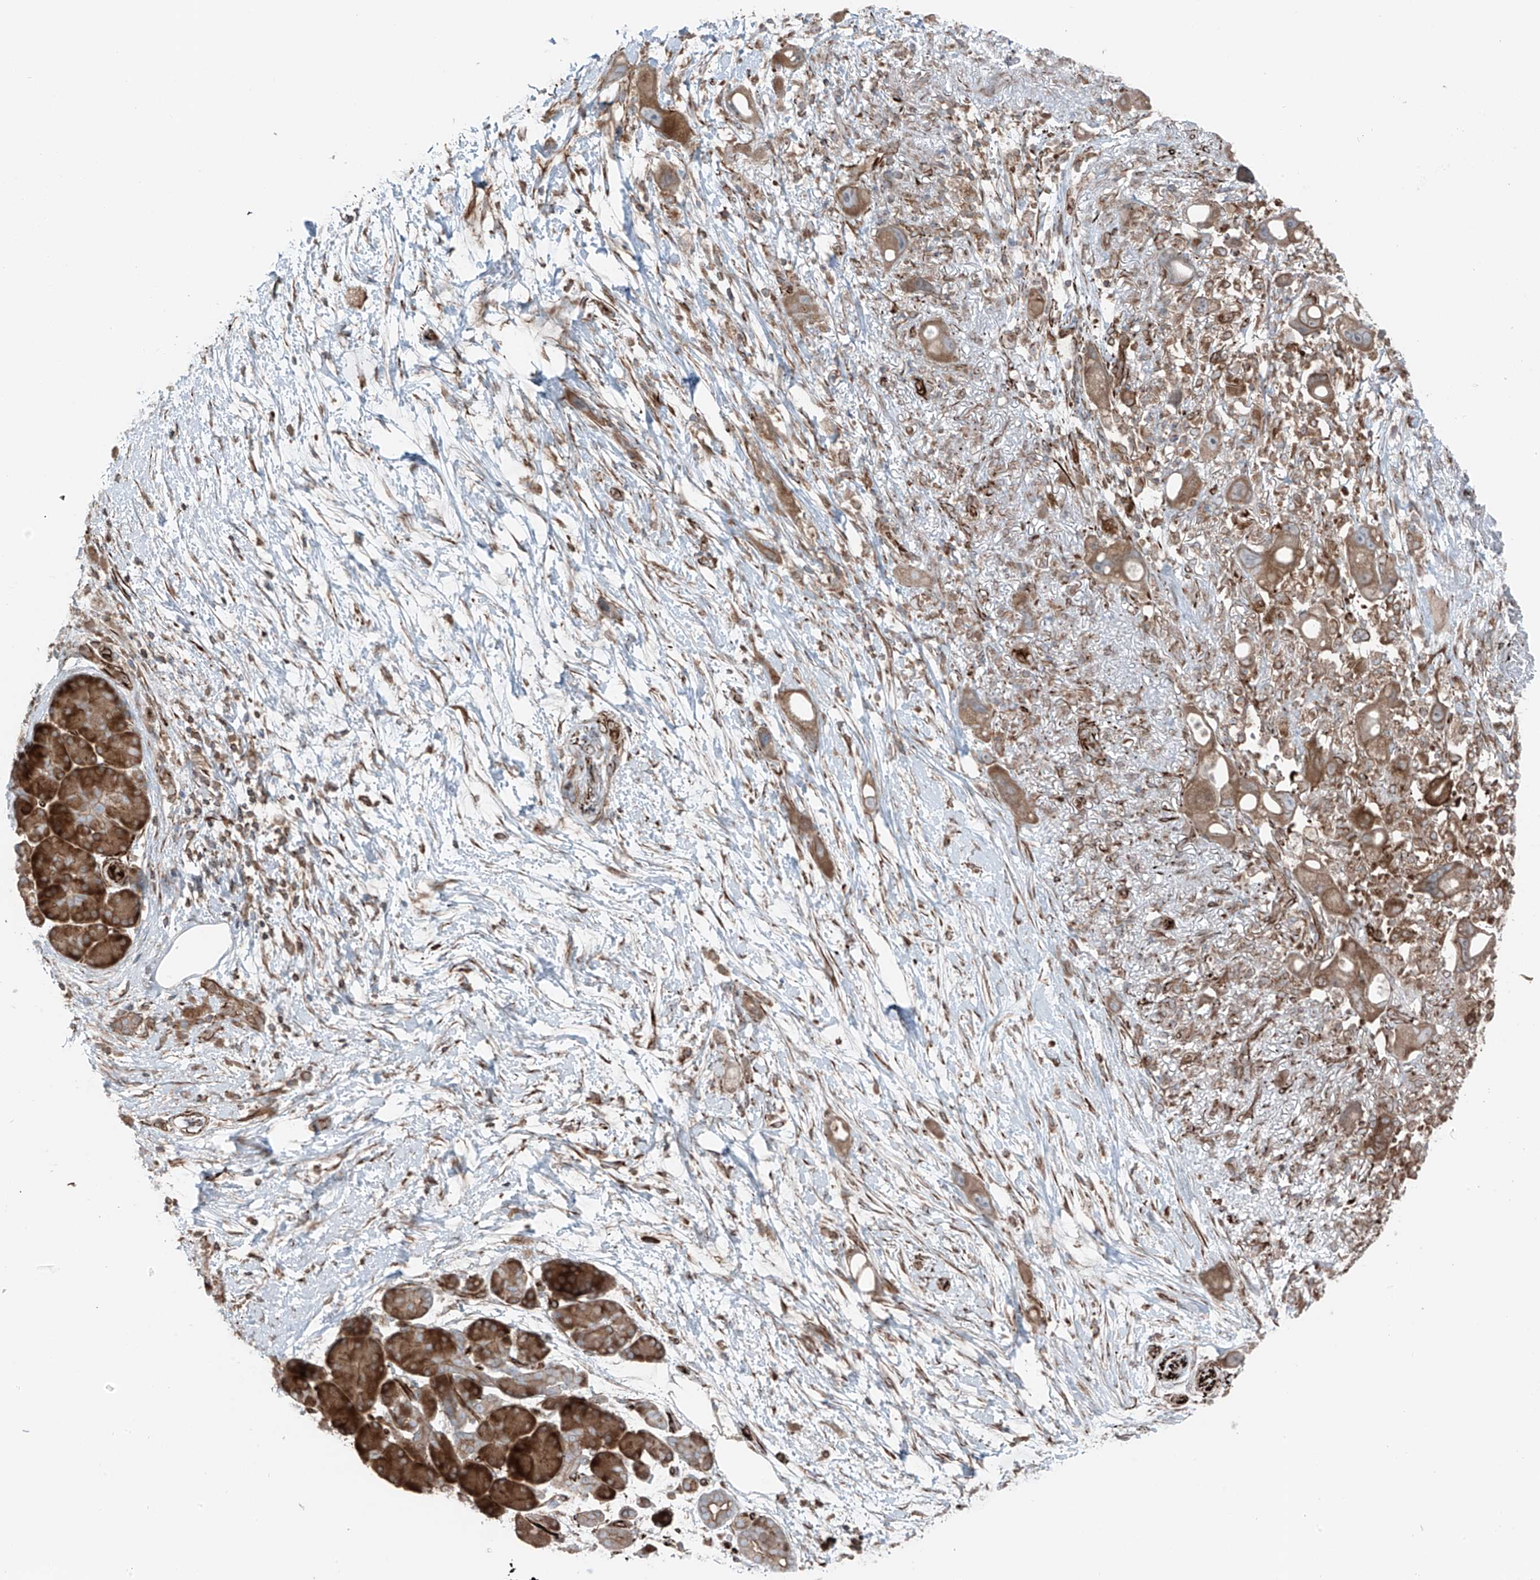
{"staining": {"intensity": "moderate", "quantity": ">75%", "location": "cytoplasmic/membranous"}, "tissue": "pancreatic cancer", "cell_type": "Tumor cells", "image_type": "cancer", "snomed": [{"axis": "morphology", "description": "Normal tissue, NOS"}, {"axis": "morphology", "description": "Adenocarcinoma, NOS"}, {"axis": "topography", "description": "Pancreas"}], "caption": "IHC micrograph of neoplastic tissue: human pancreatic cancer (adenocarcinoma) stained using immunohistochemistry (IHC) demonstrates medium levels of moderate protein expression localized specifically in the cytoplasmic/membranous of tumor cells, appearing as a cytoplasmic/membranous brown color.", "gene": "ERLEC1", "patient": {"sex": "female", "age": 68}}